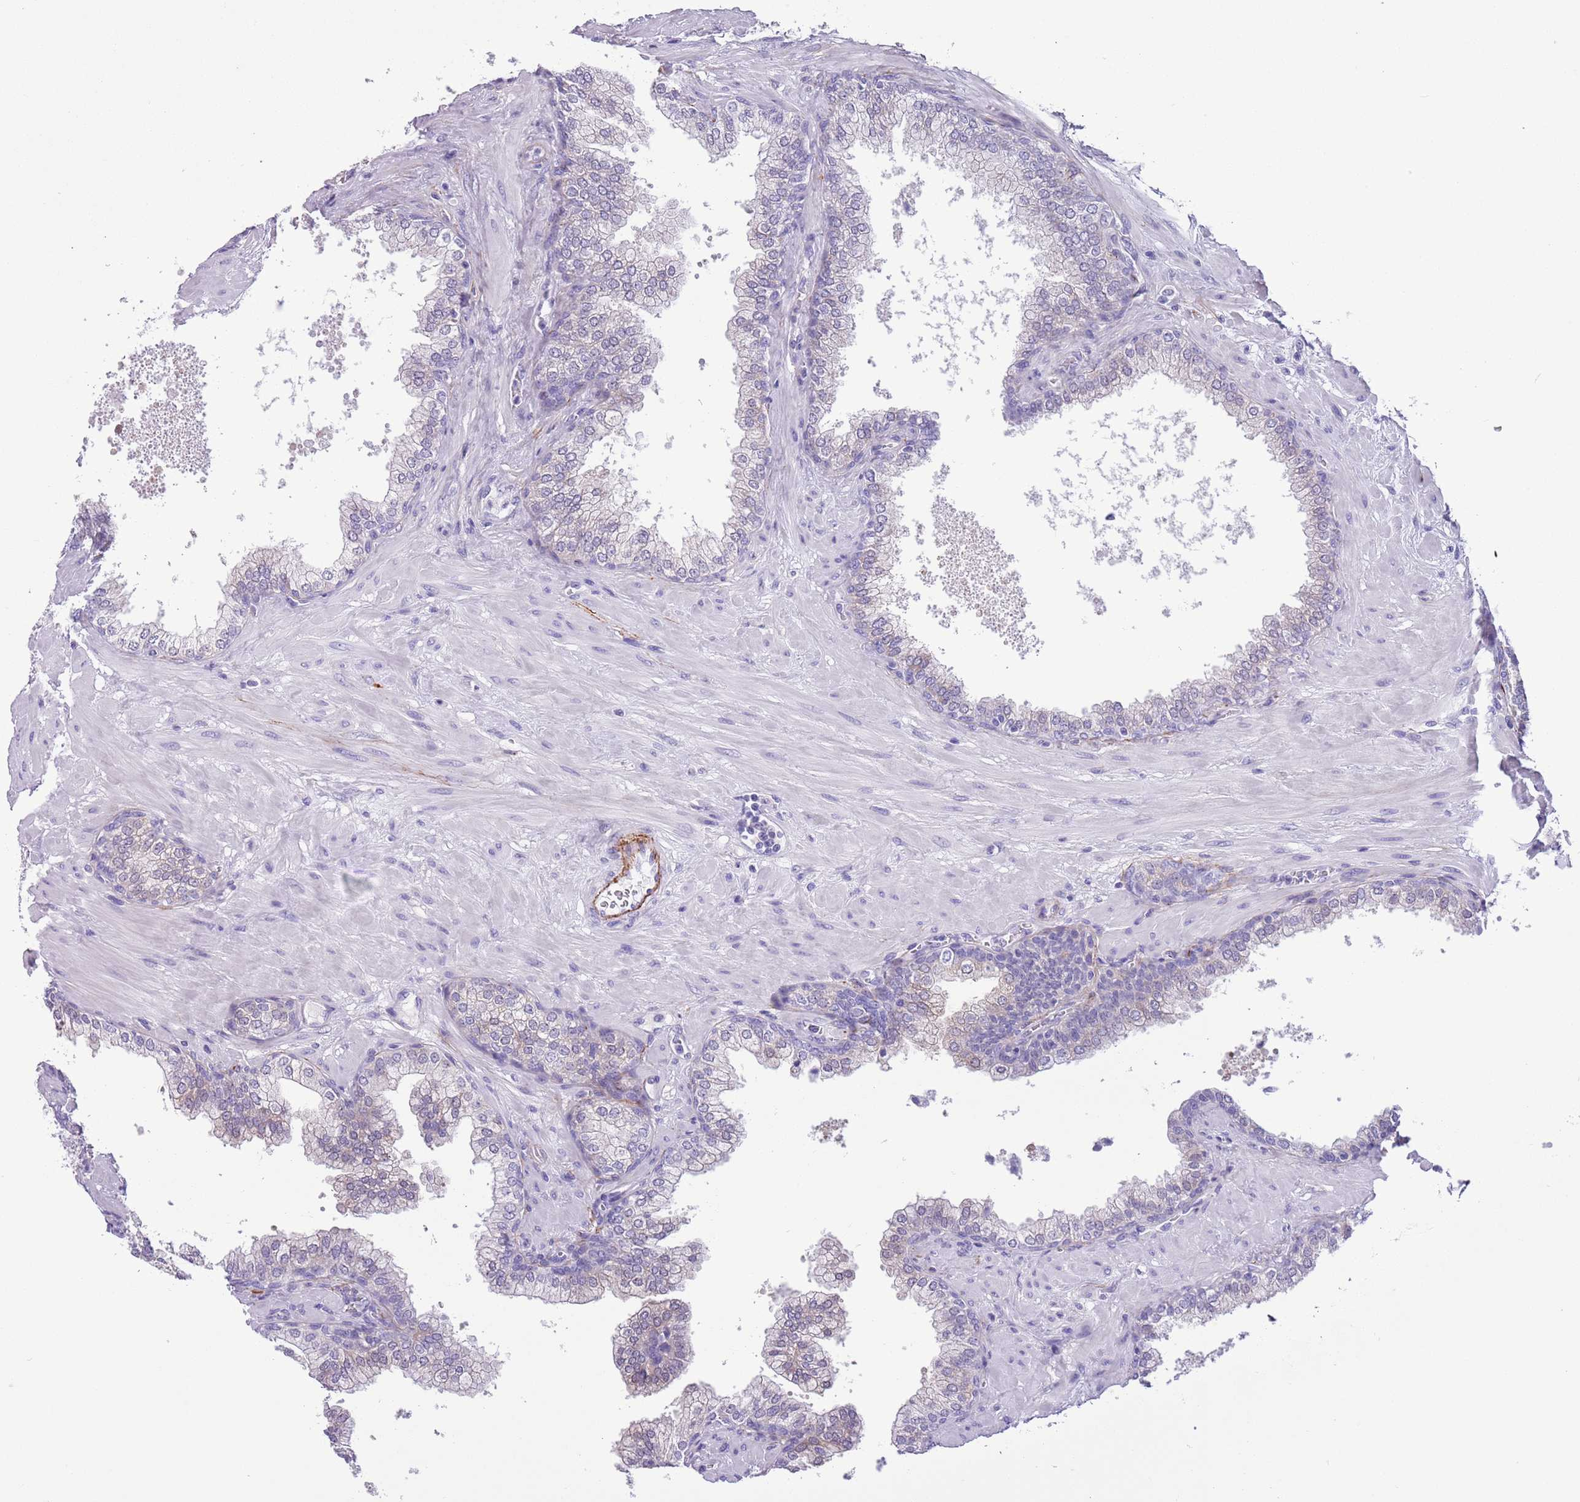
{"staining": {"intensity": "weak", "quantity": "<25%", "location": "cytoplasmic/membranous"}, "tissue": "prostate", "cell_type": "Glandular cells", "image_type": "normal", "snomed": [{"axis": "morphology", "description": "Normal tissue, NOS"}, {"axis": "topography", "description": "Prostate"}], "caption": "Immunohistochemistry image of benign prostate: prostate stained with DAB demonstrates no significant protein expression in glandular cells. (IHC, brightfield microscopy, high magnification).", "gene": "PFKFB2", "patient": {"sex": "male", "age": 60}}